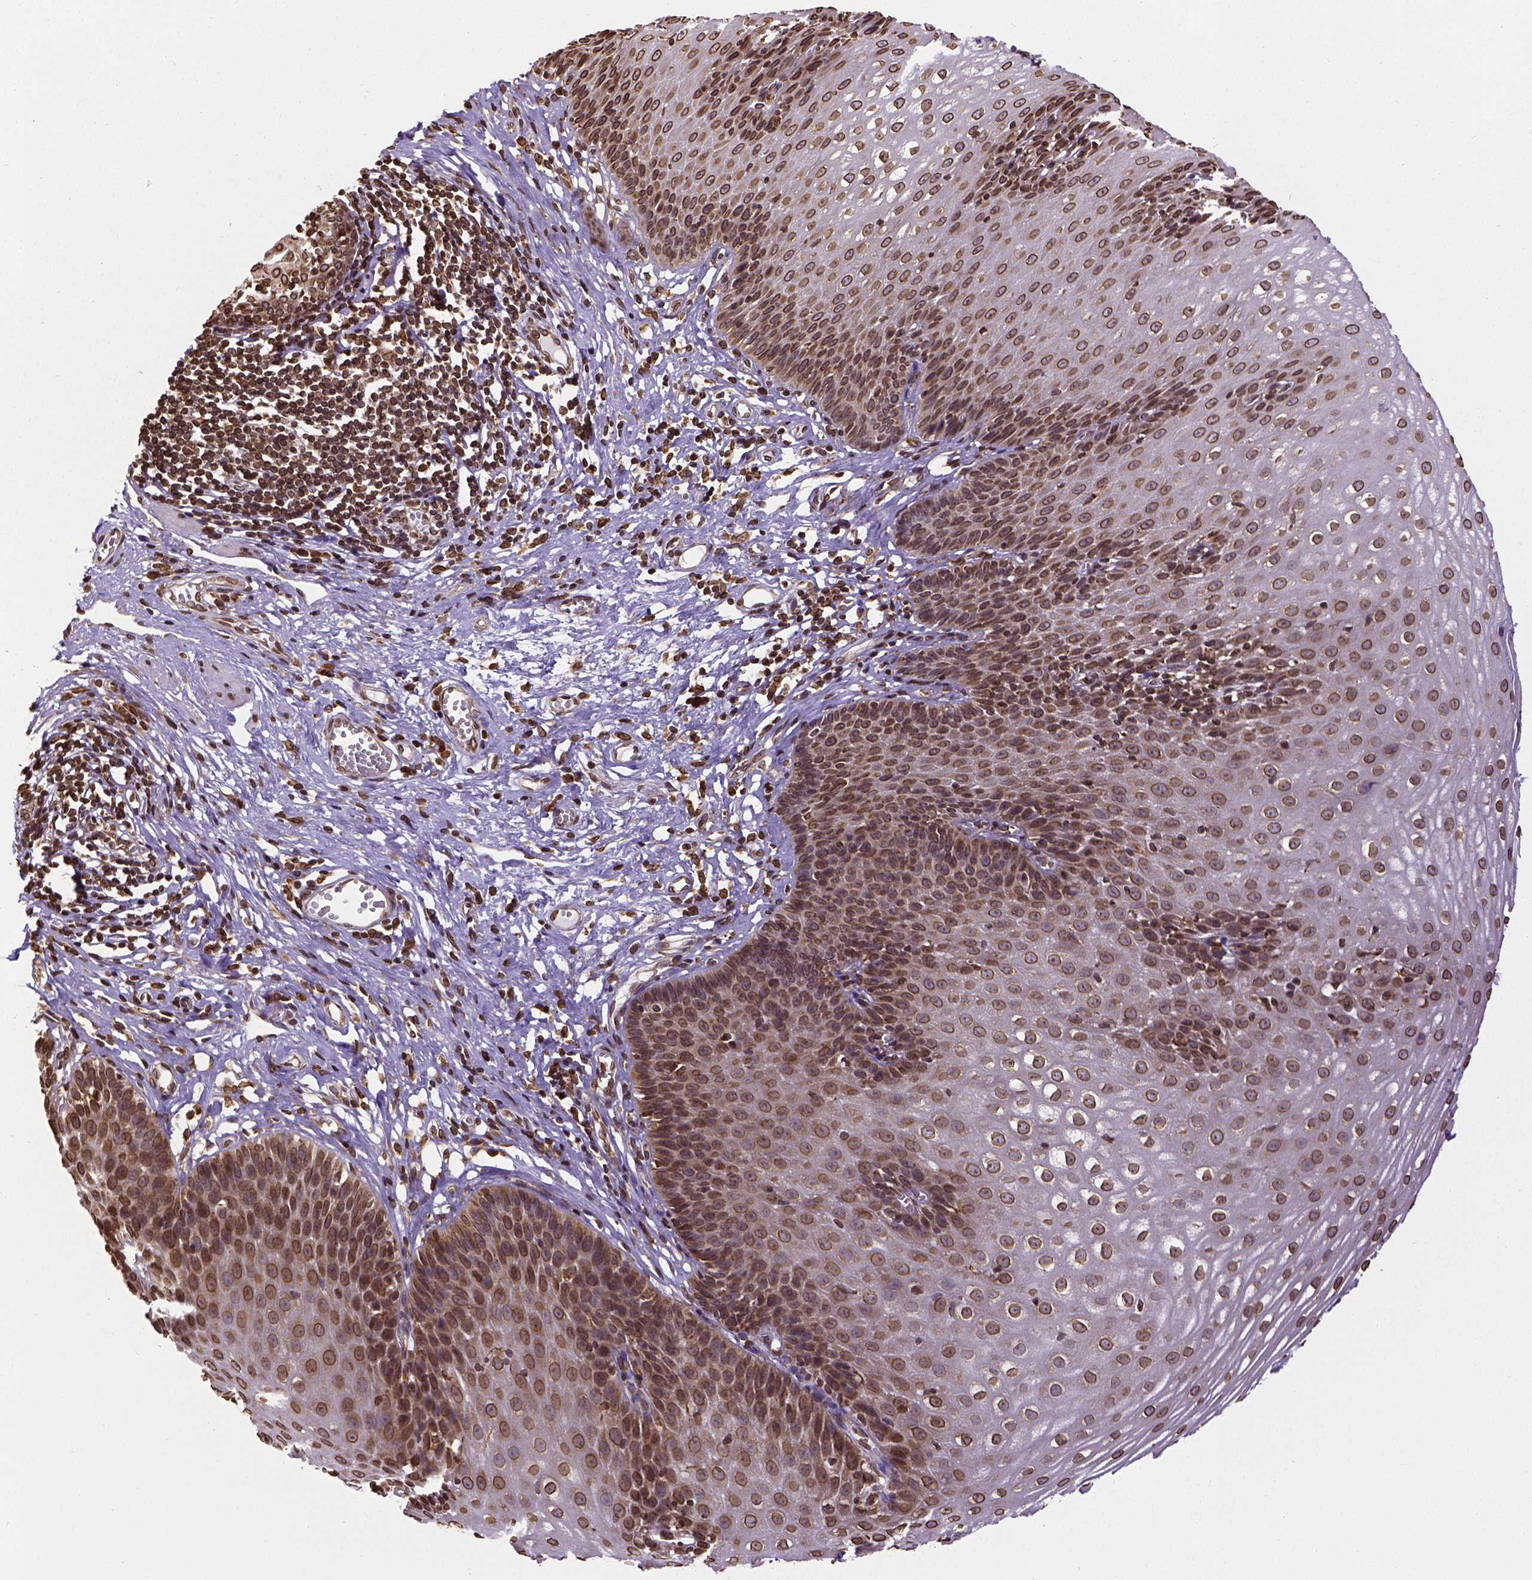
{"staining": {"intensity": "moderate", "quantity": ">75%", "location": "cytoplasmic/membranous,nuclear"}, "tissue": "esophagus", "cell_type": "Squamous epithelial cells", "image_type": "normal", "snomed": [{"axis": "morphology", "description": "Normal tissue, NOS"}, {"axis": "topography", "description": "Esophagus"}], "caption": "The histopathology image reveals a brown stain indicating the presence of a protein in the cytoplasmic/membranous,nuclear of squamous epithelial cells in esophagus.", "gene": "MTDH", "patient": {"sex": "male", "age": 72}}